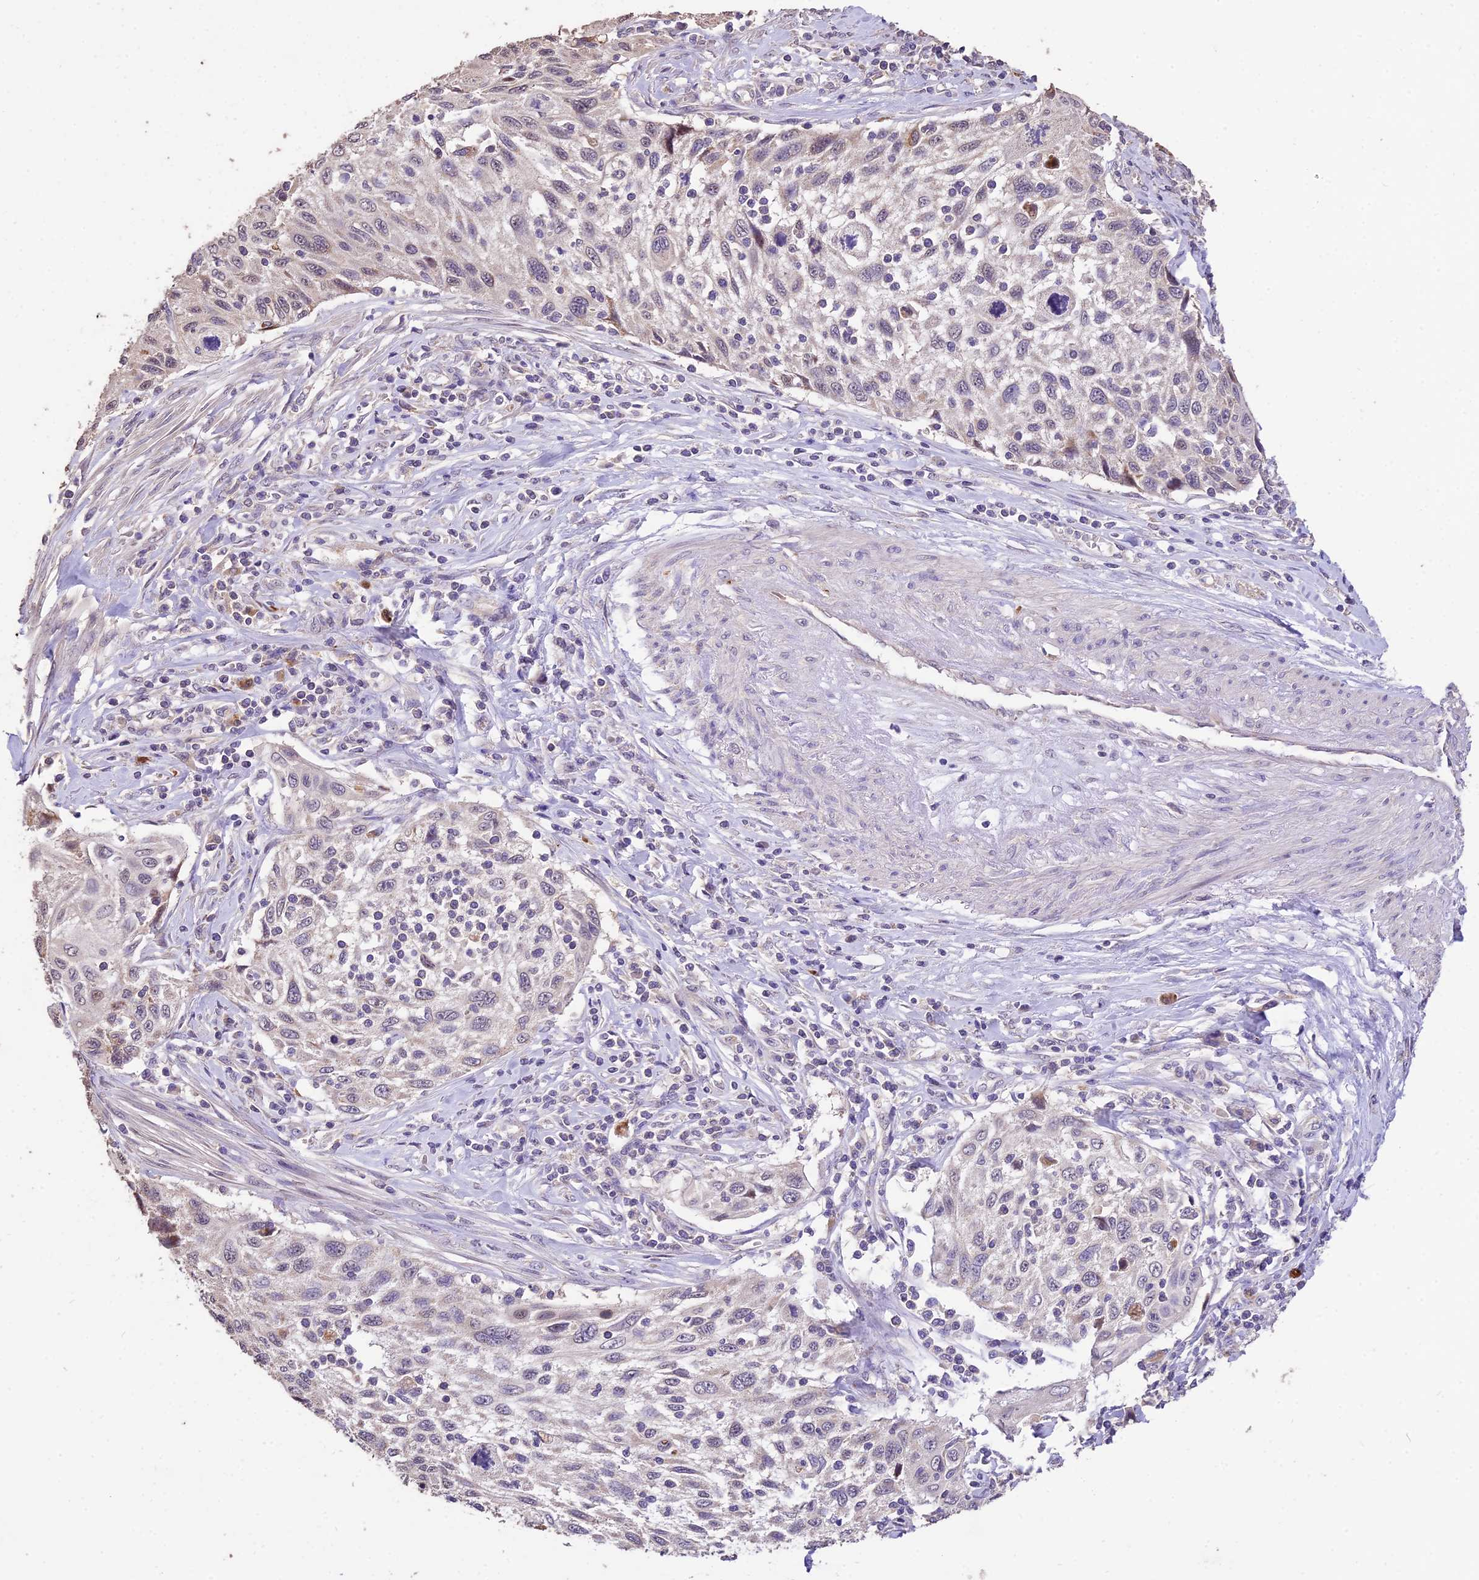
{"staining": {"intensity": "weak", "quantity": "<25%", "location": "cytoplasmic/membranous"}, "tissue": "cervical cancer", "cell_type": "Tumor cells", "image_type": "cancer", "snomed": [{"axis": "morphology", "description": "Squamous cell carcinoma, NOS"}, {"axis": "topography", "description": "Cervix"}], "caption": "Immunohistochemistry (IHC) of cervical cancer shows no positivity in tumor cells.", "gene": "SDHD", "patient": {"sex": "female", "age": 70}}